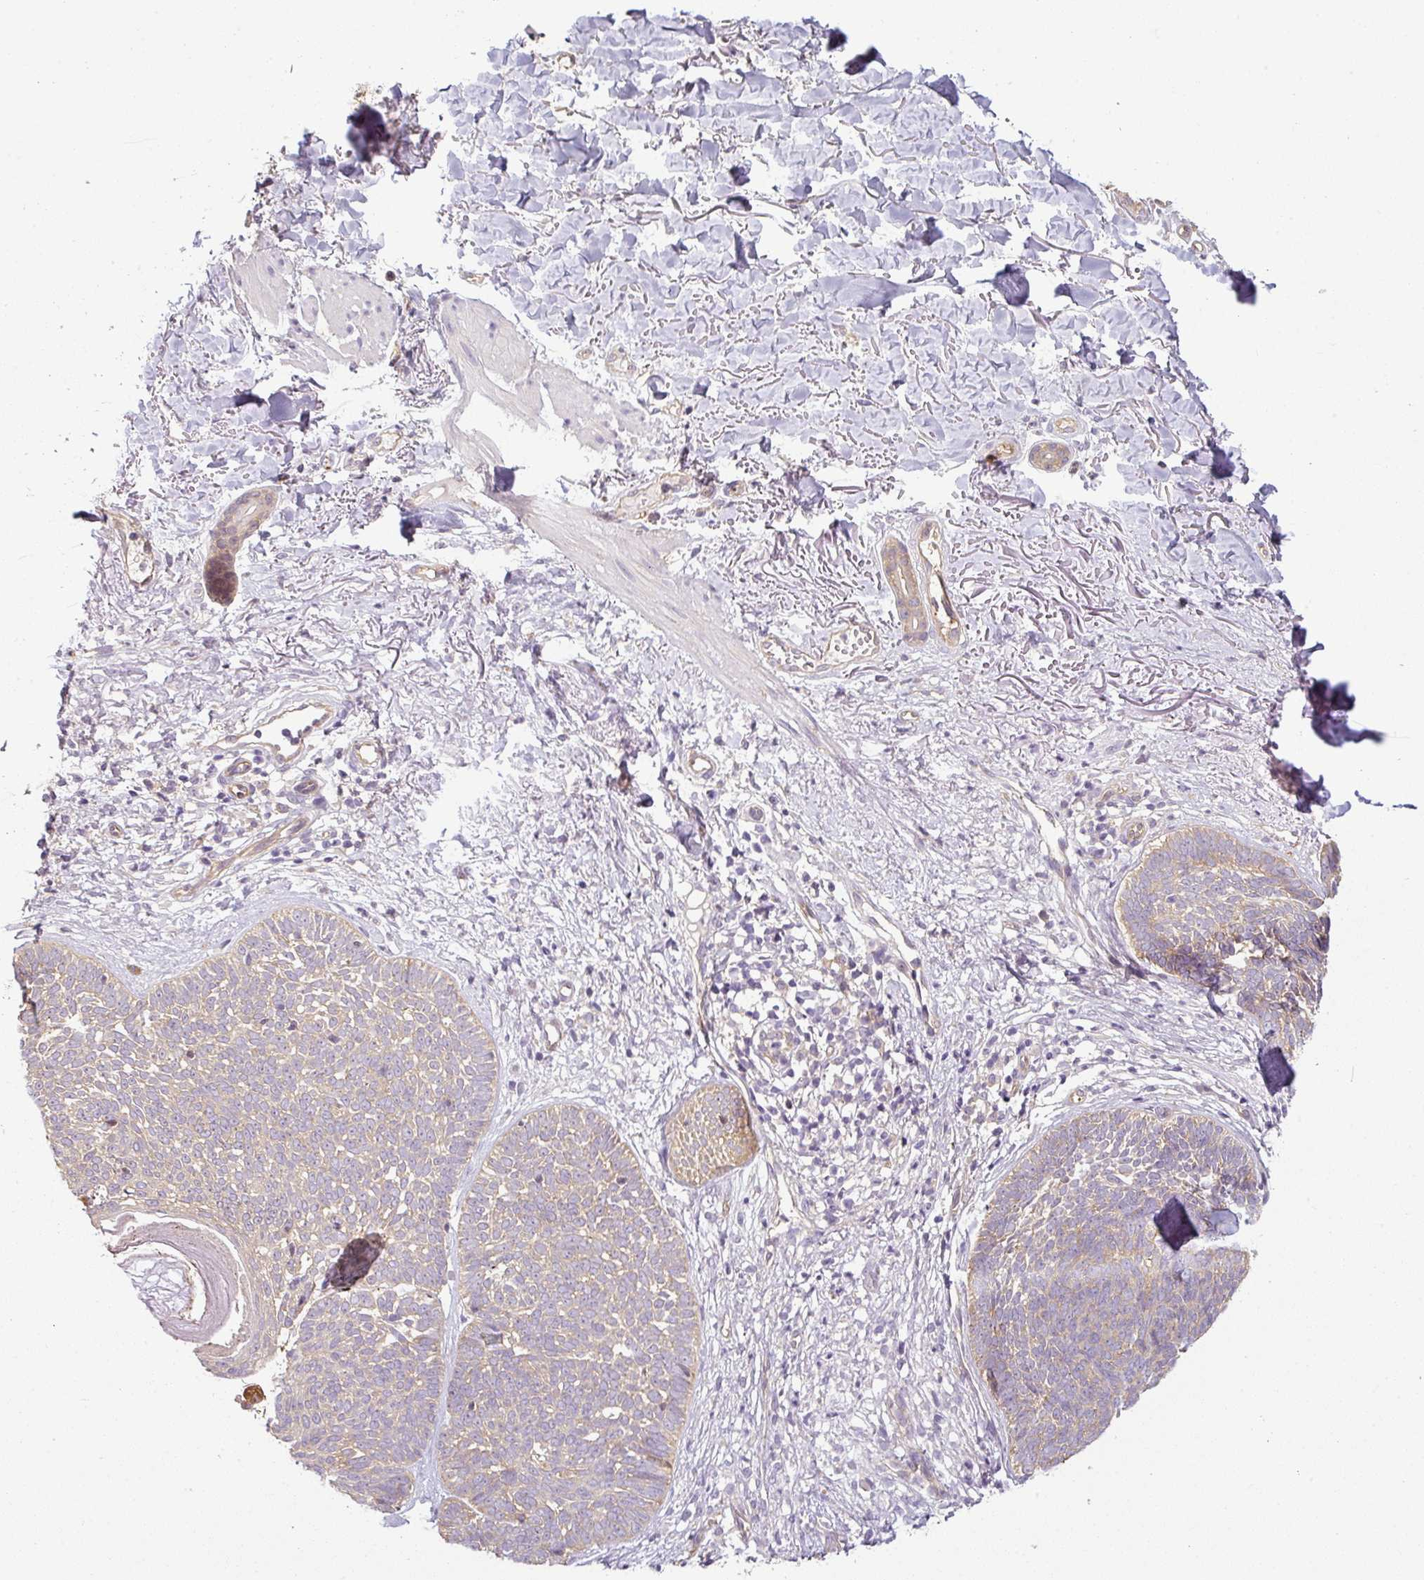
{"staining": {"intensity": "negative", "quantity": "none", "location": "none"}, "tissue": "skin cancer", "cell_type": "Tumor cells", "image_type": "cancer", "snomed": [{"axis": "morphology", "description": "Basal cell carcinoma"}, {"axis": "topography", "description": "Skin"}, {"axis": "topography", "description": "Skin of neck"}, {"axis": "topography", "description": "Skin of shoulder"}, {"axis": "topography", "description": "Skin of back"}], "caption": "DAB immunohistochemical staining of human basal cell carcinoma (skin) exhibits no significant positivity in tumor cells. (Stains: DAB (3,3'-diaminobenzidine) immunohistochemistry (IHC) with hematoxylin counter stain, Microscopy: brightfield microscopy at high magnification).", "gene": "ANKRD18A", "patient": {"sex": "male", "age": 80}}